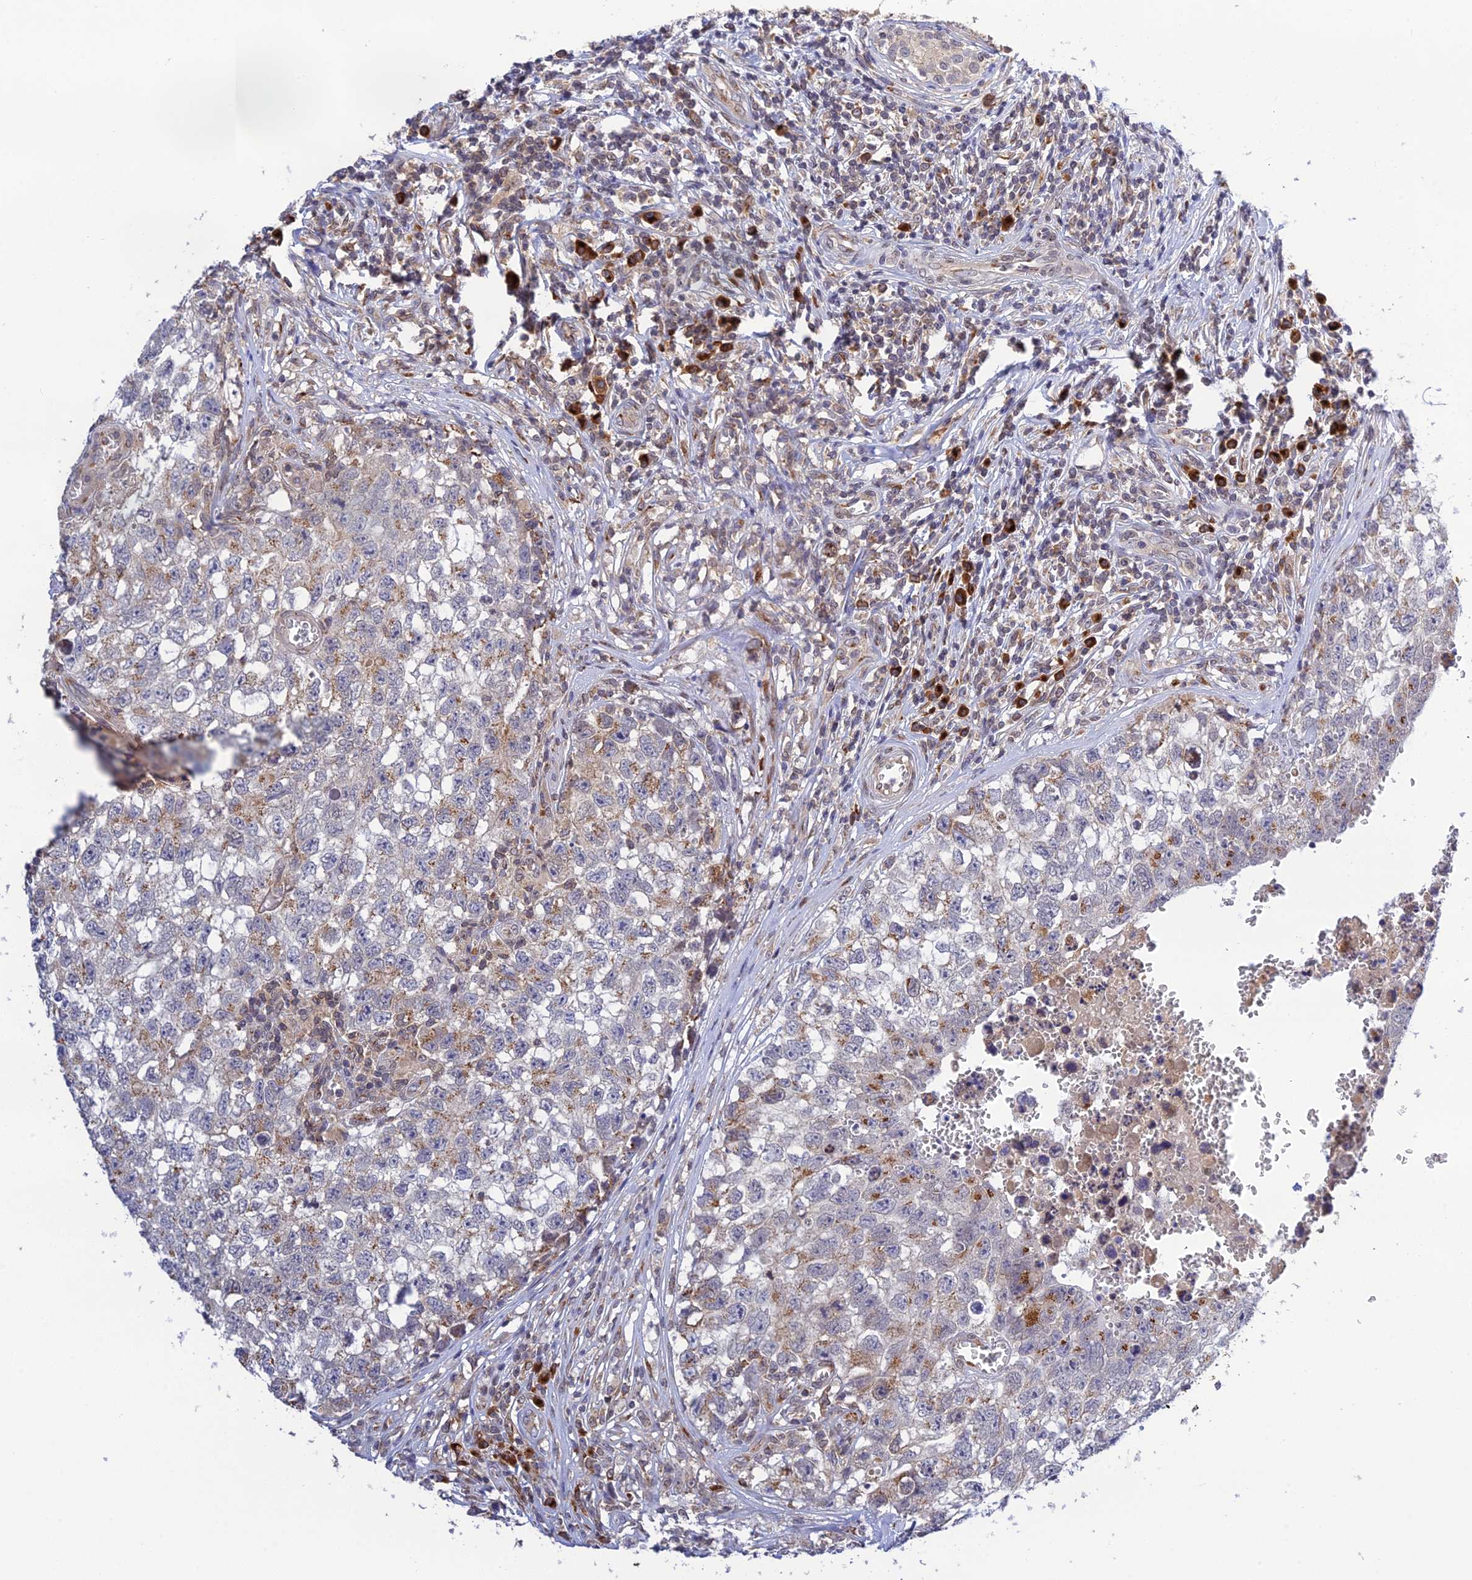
{"staining": {"intensity": "moderate", "quantity": "<25%", "location": "cytoplasmic/membranous"}, "tissue": "testis cancer", "cell_type": "Tumor cells", "image_type": "cancer", "snomed": [{"axis": "morphology", "description": "Seminoma, NOS"}, {"axis": "morphology", "description": "Carcinoma, Embryonal, NOS"}, {"axis": "topography", "description": "Testis"}], "caption": "Human testis embryonal carcinoma stained with a brown dye reveals moderate cytoplasmic/membranous positive positivity in about <25% of tumor cells.", "gene": "SNX17", "patient": {"sex": "male", "age": 29}}